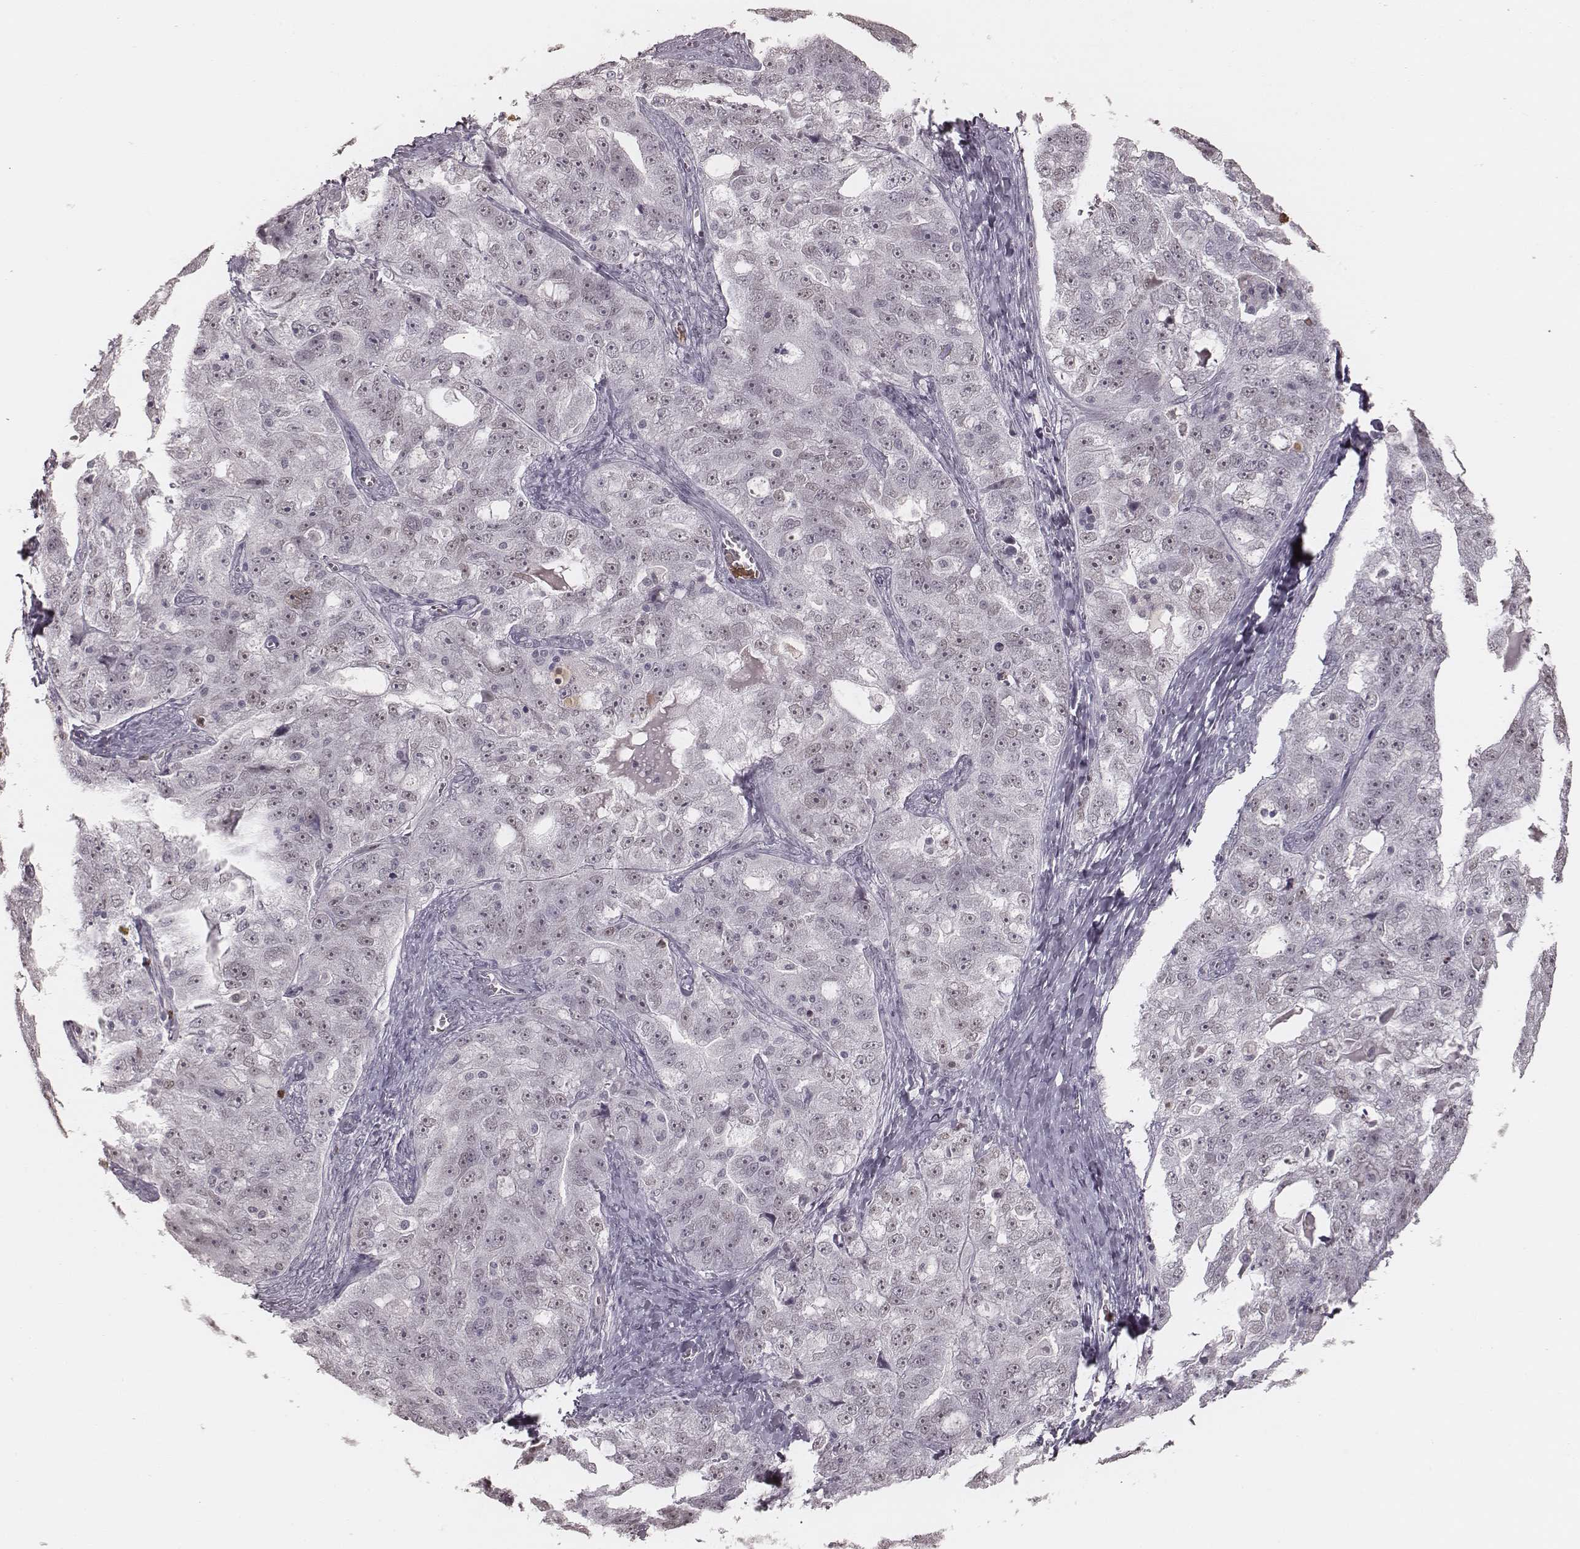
{"staining": {"intensity": "negative", "quantity": "none", "location": "none"}, "tissue": "ovarian cancer", "cell_type": "Tumor cells", "image_type": "cancer", "snomed": [{"axis": "morphology", "description": "Cystadenocarcinoma, serous, NOS"}, {"axis": "topography", "description": "Ovary"}], "caption": "The photomicrograph displays no staining of tumor cells in ovarian cancer (serous cystadenocarcinoma).", "gene": "KITLG", "patient": {"sex": "female", "age": 51}}